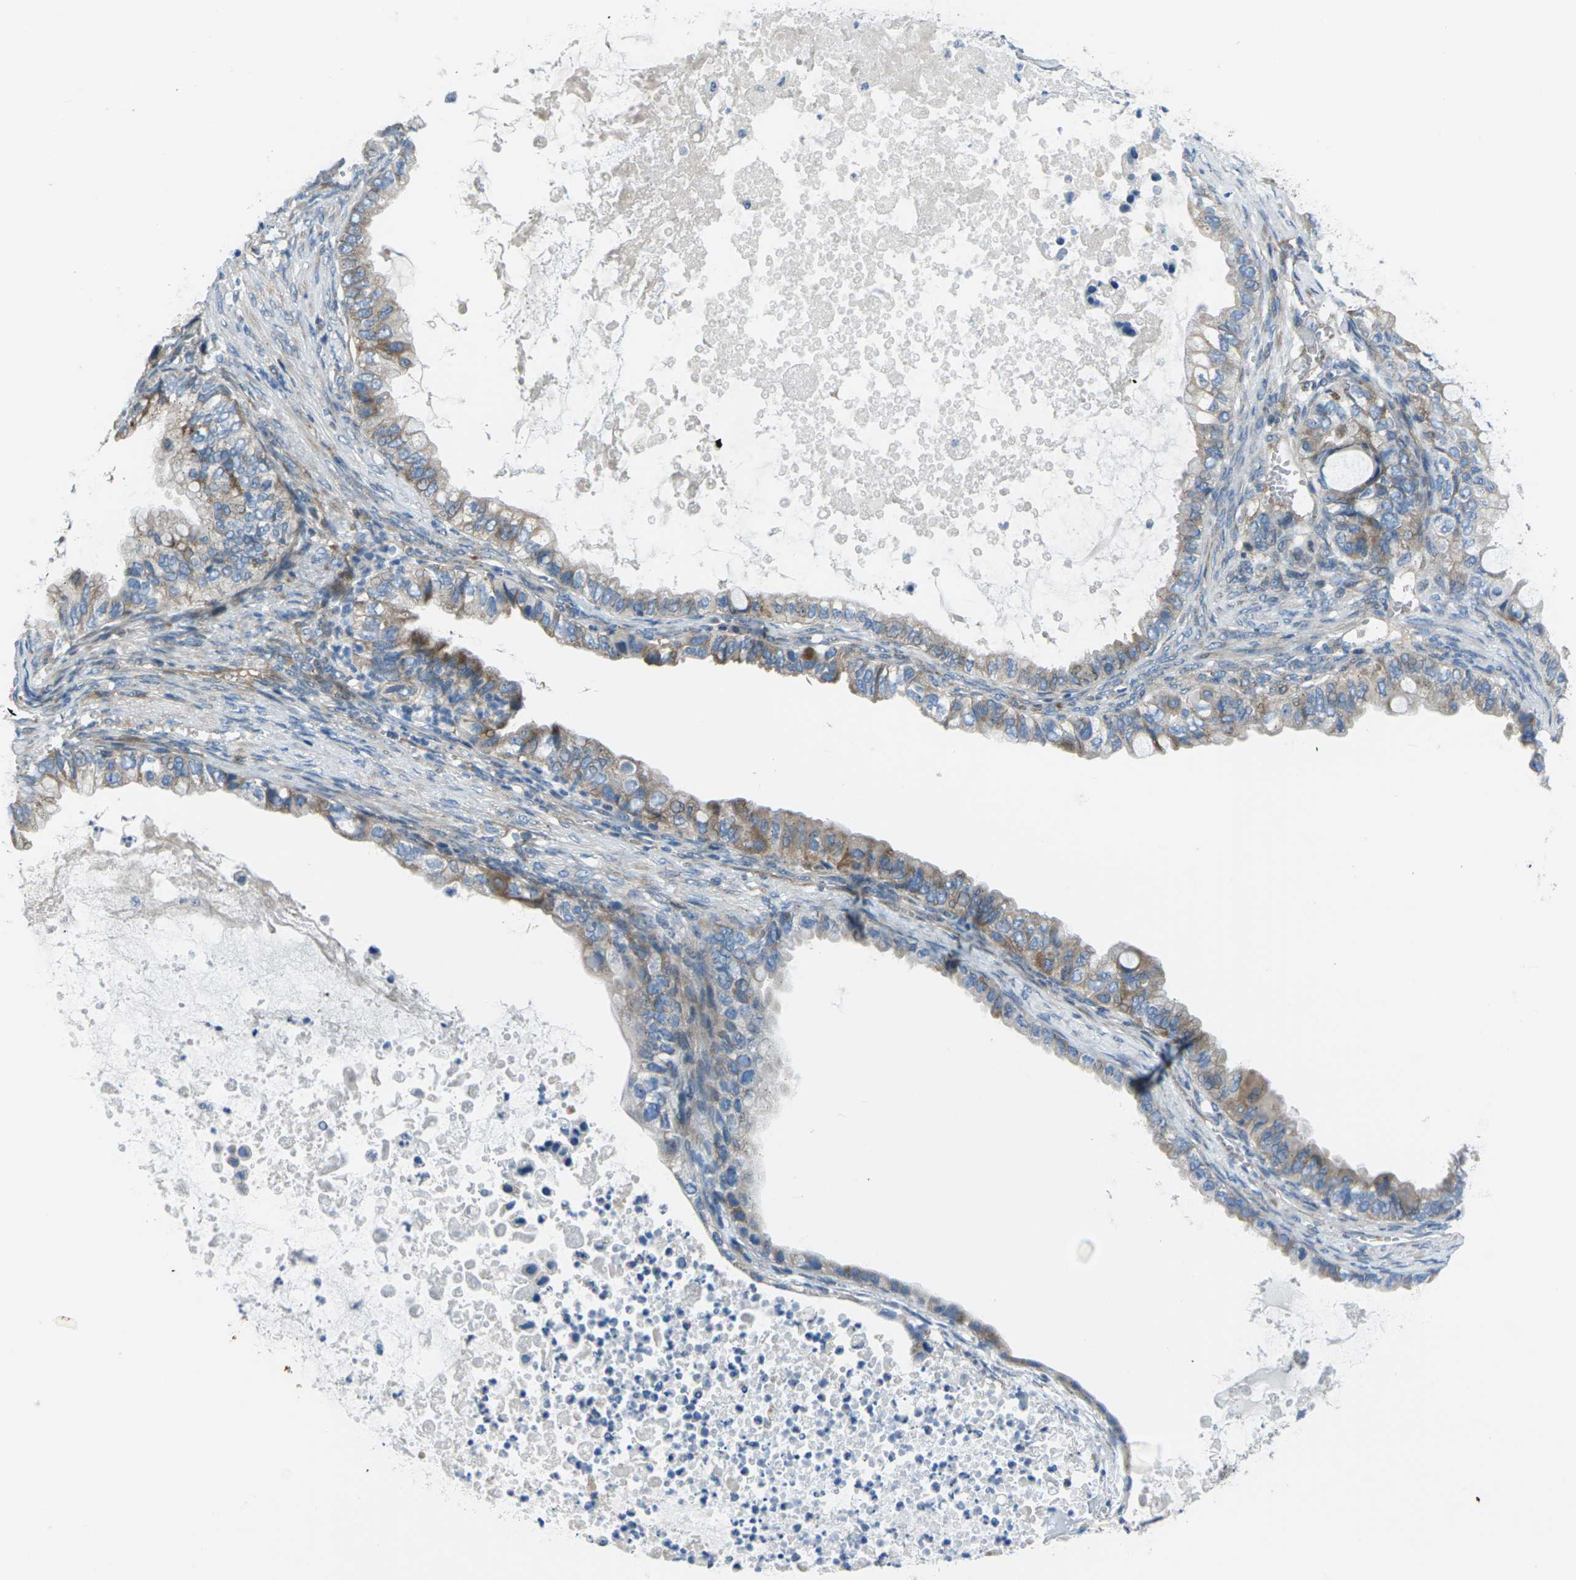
{"staining": {"intensity": "moderate", "quantity": ">75%", "location": "cytoplasmic/membranous"}, "tissue": "ovarian cancer", "cell_type": "Tumor cells", "image_type": "cancer", "snomed": [{"axis": "morphology", "description": "Cystadenocarcinoma, mucinous, NOS"}, {"axis": "topography", "description": "Ovary"}], "caption": "Immunohistochemistry (IHC) (DAB) staining of ovarian cancer demonstrates moderate cytoplasmic/membranous protein positivity in about >75% of tumor cells.", "gene": "EDNRA", "patient": {"sex": "female", "age": 80}}